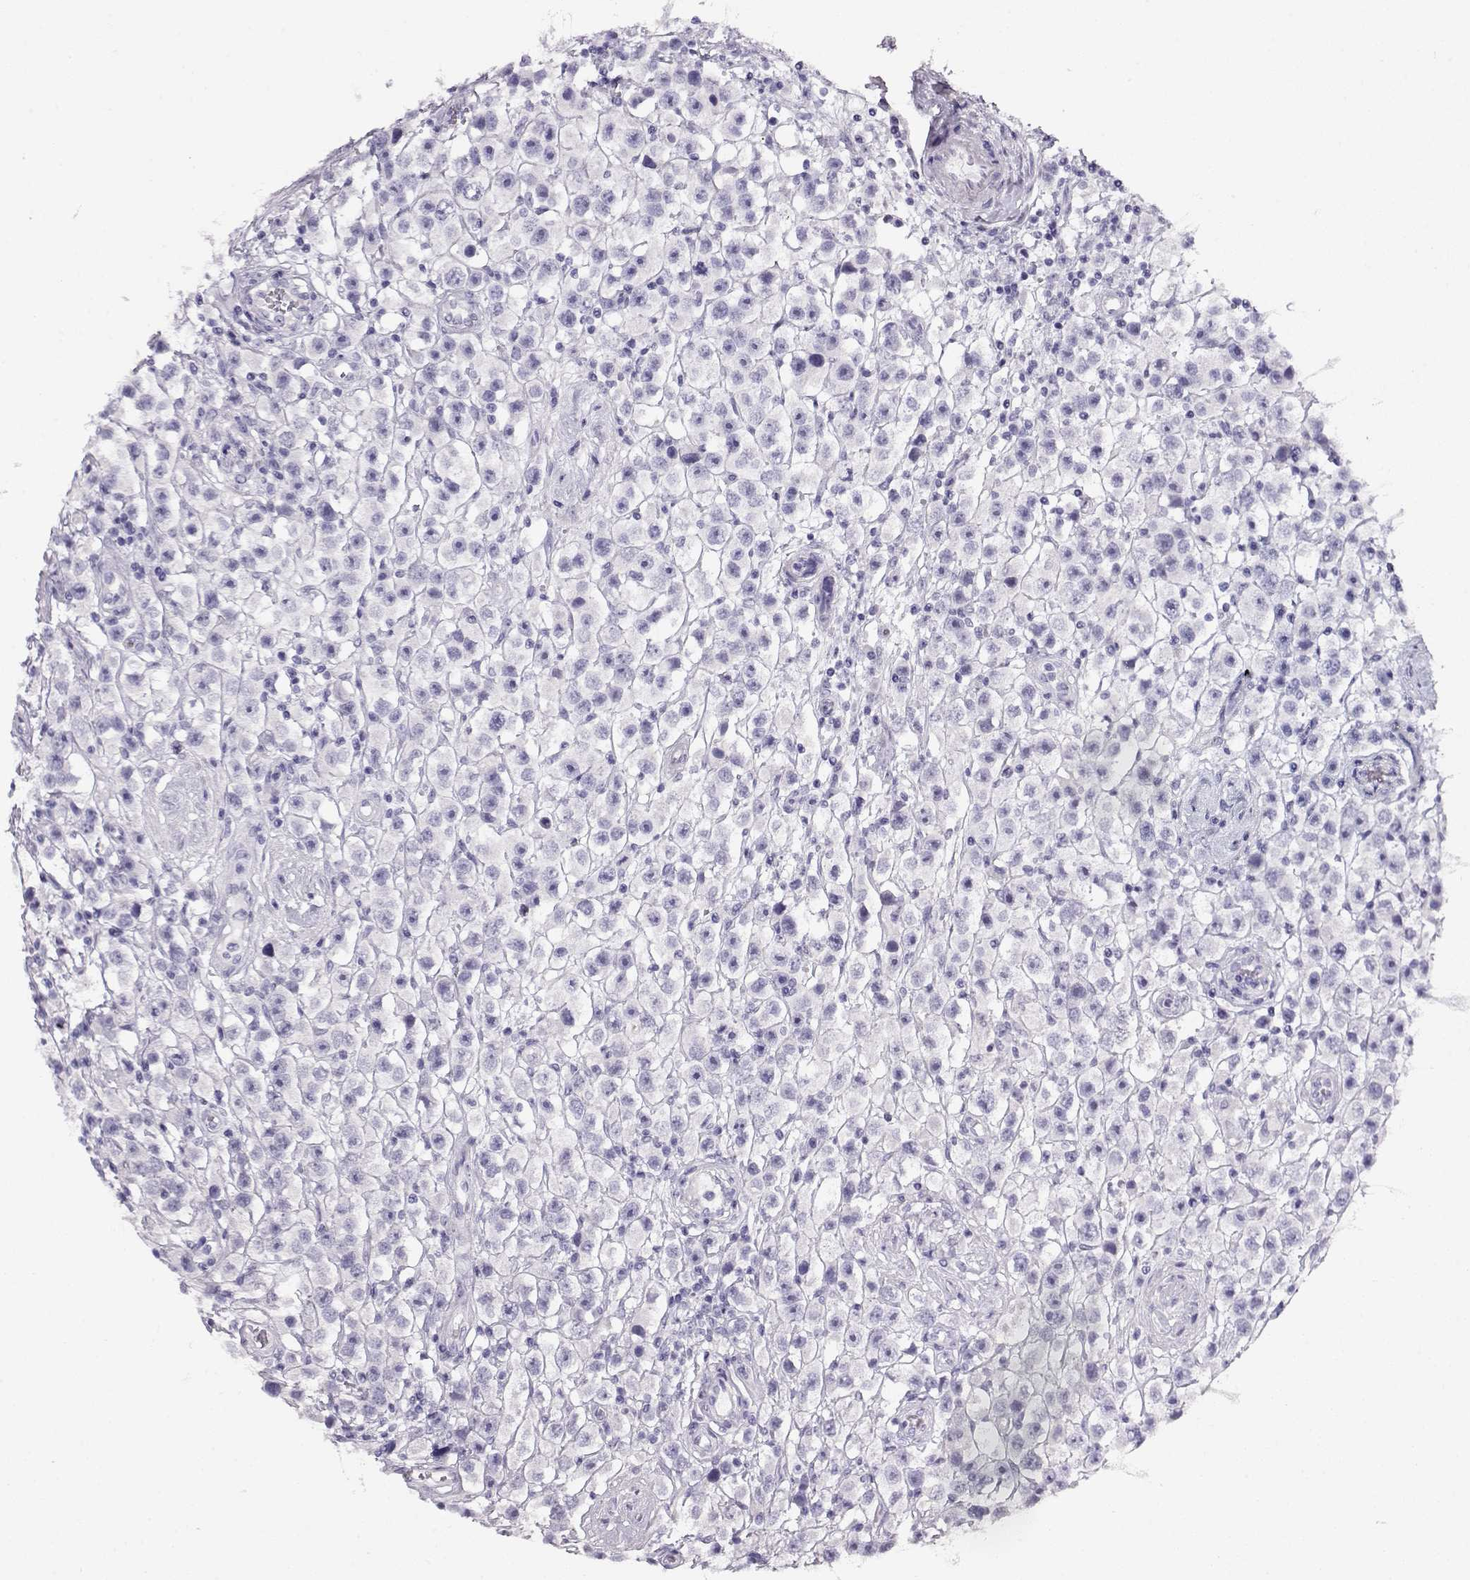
{"staining": {"intensity": "negative", "quantity": "none", "location": "none"}, "tissue": "testis cancer", "cell_type": "Tumor cells", "image_type": "cancer", "snomed": [{"axis": "morphology", "description": "Seminoma, NOS"}, {"axis": "topography", "description": "Testis"}], "caption": "The micrograph demonstrates no significant positivity in tumor cells of testis cancer (seminoma).", "gene": "ACTN2", "patient": {"sex": "male", "age": 45}}